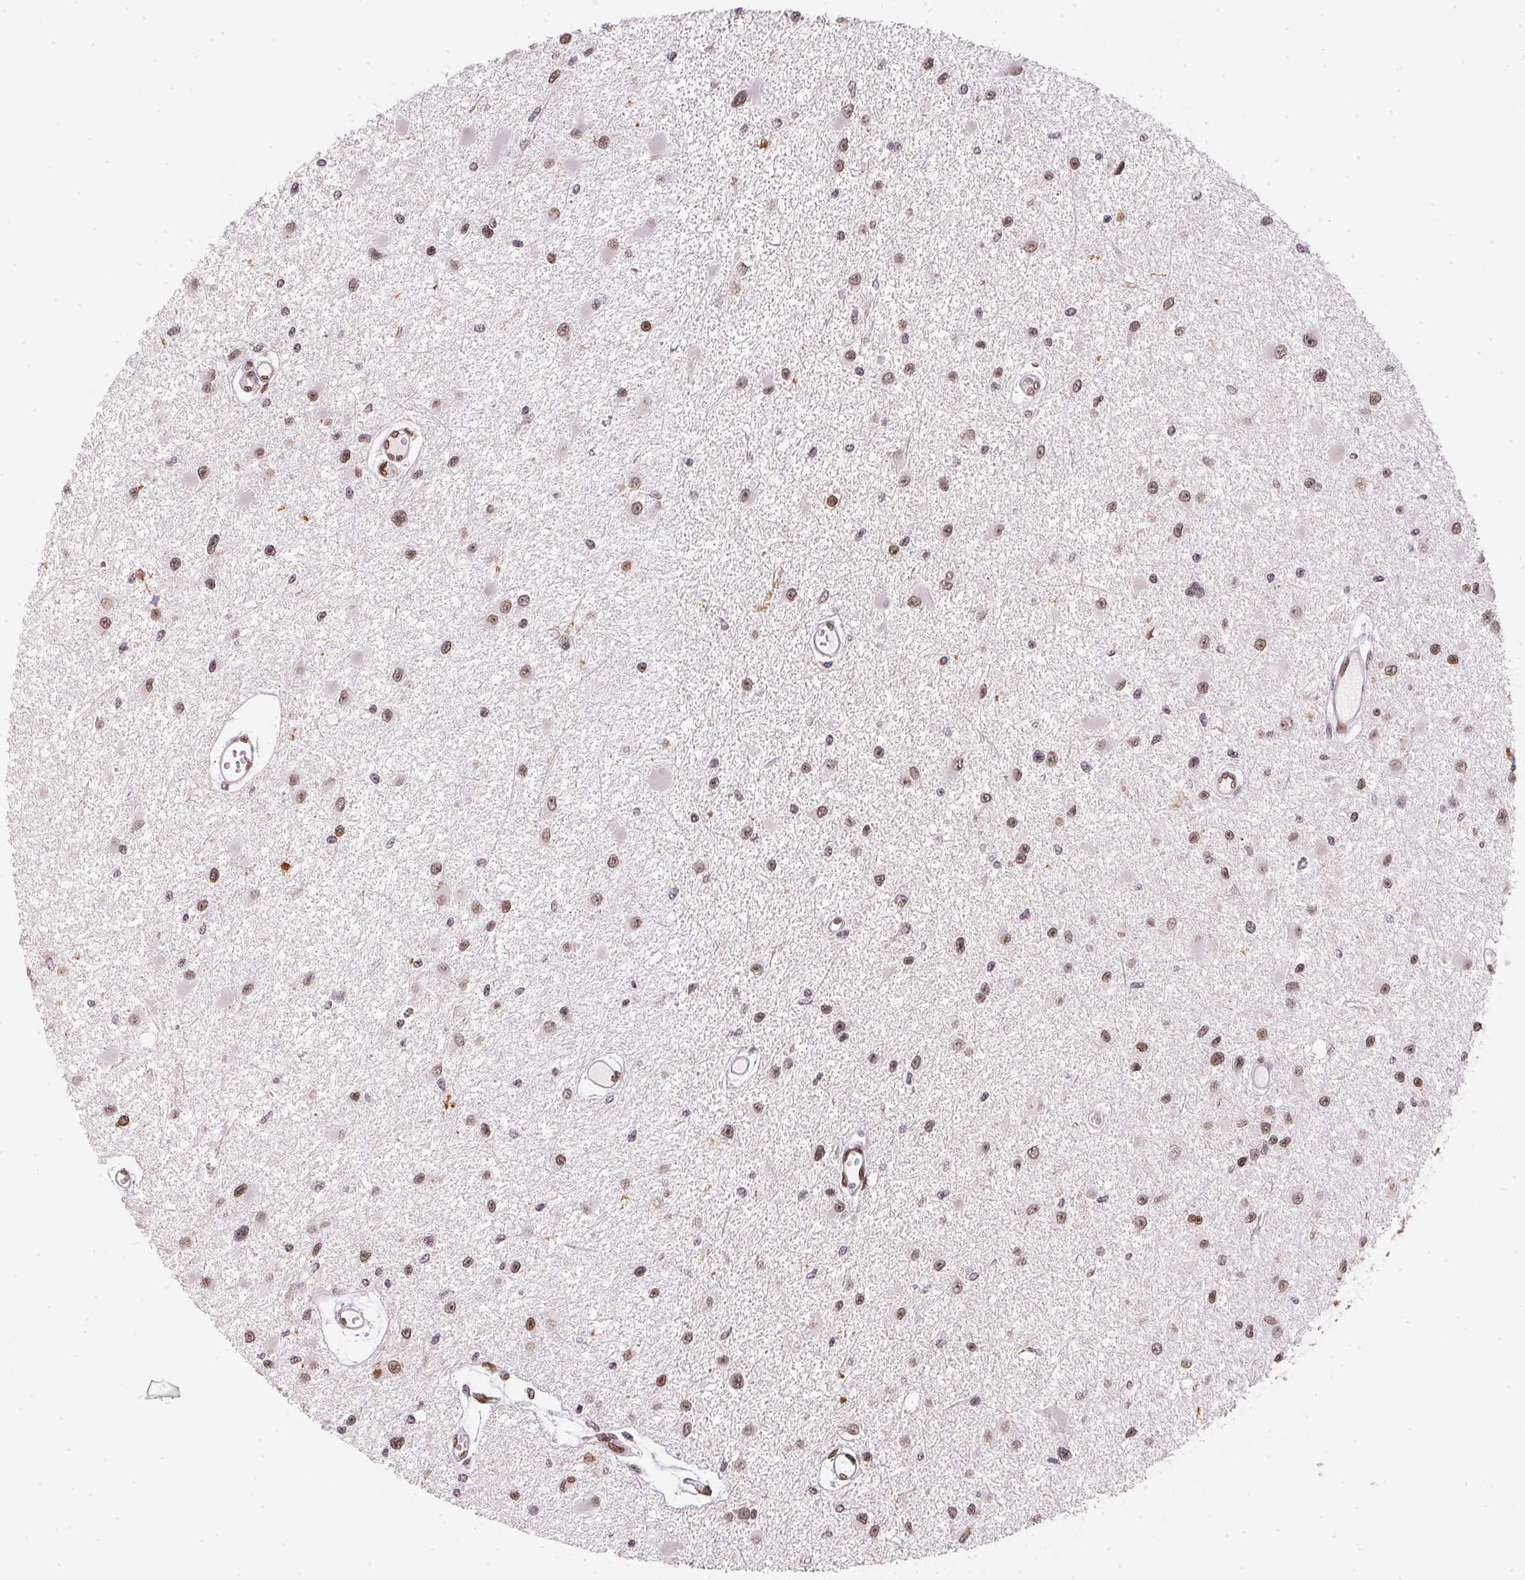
{"staining": {"intensity": "moderate", "quantity": ">75%", "location": "nuclear"}, "tissue": "glioma", "cell_type": "Tumor cells", "image_type": "cancer", "snomed": [{"axis": "morphology", "description": "Glioma, malignant, High grade"}, {"axis": "topography", "description": "Brain"}], "caption": "A brown stain shows moderate nuclear positivity of a protein in human malignant high-grade glioma tumor cells. Ihc stains the protein in brown and the nuclei are stained blue.", "gene": "SAP30BP", "patient": {"sex": "male", "age": 54}}